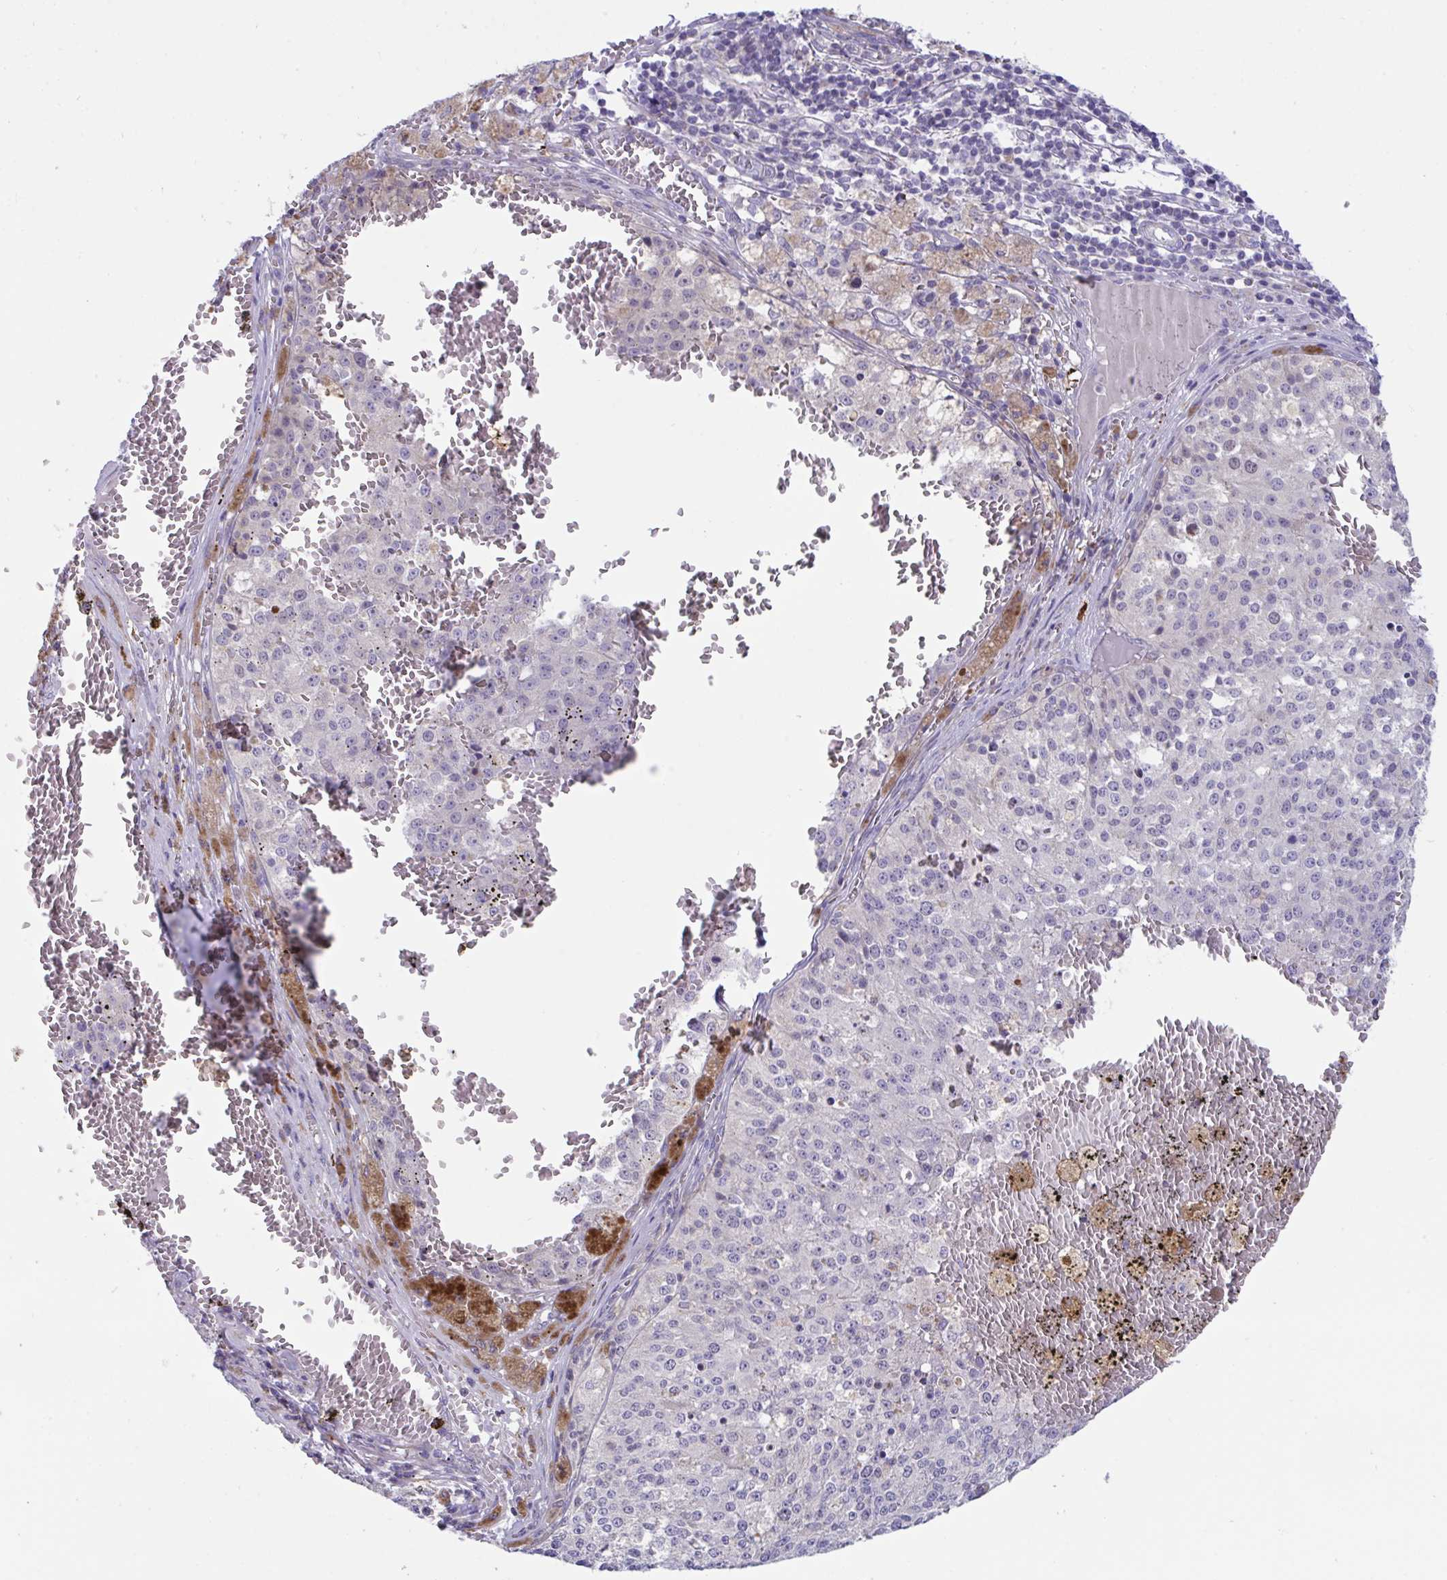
{"staining": {"intensity": "negative", "quantity": "none", "location": "none"}, "tissue": "melanoma", "cell_type": "Tumor cells", "image_type": "cancer", "snomed": [{"axis": "morphology", "description": "Malignant melanoma, Metastatic site"}, {"axis": "topography", "description": "Lymph node"}], "caption": "An IHC image of malignant melanoma (metastatic site) is shown. There is no staining in tumor cells of malignant melanoma (metastatic site).", "gene": "DTX3", "patient": {"sex": "female", "age": 64}}